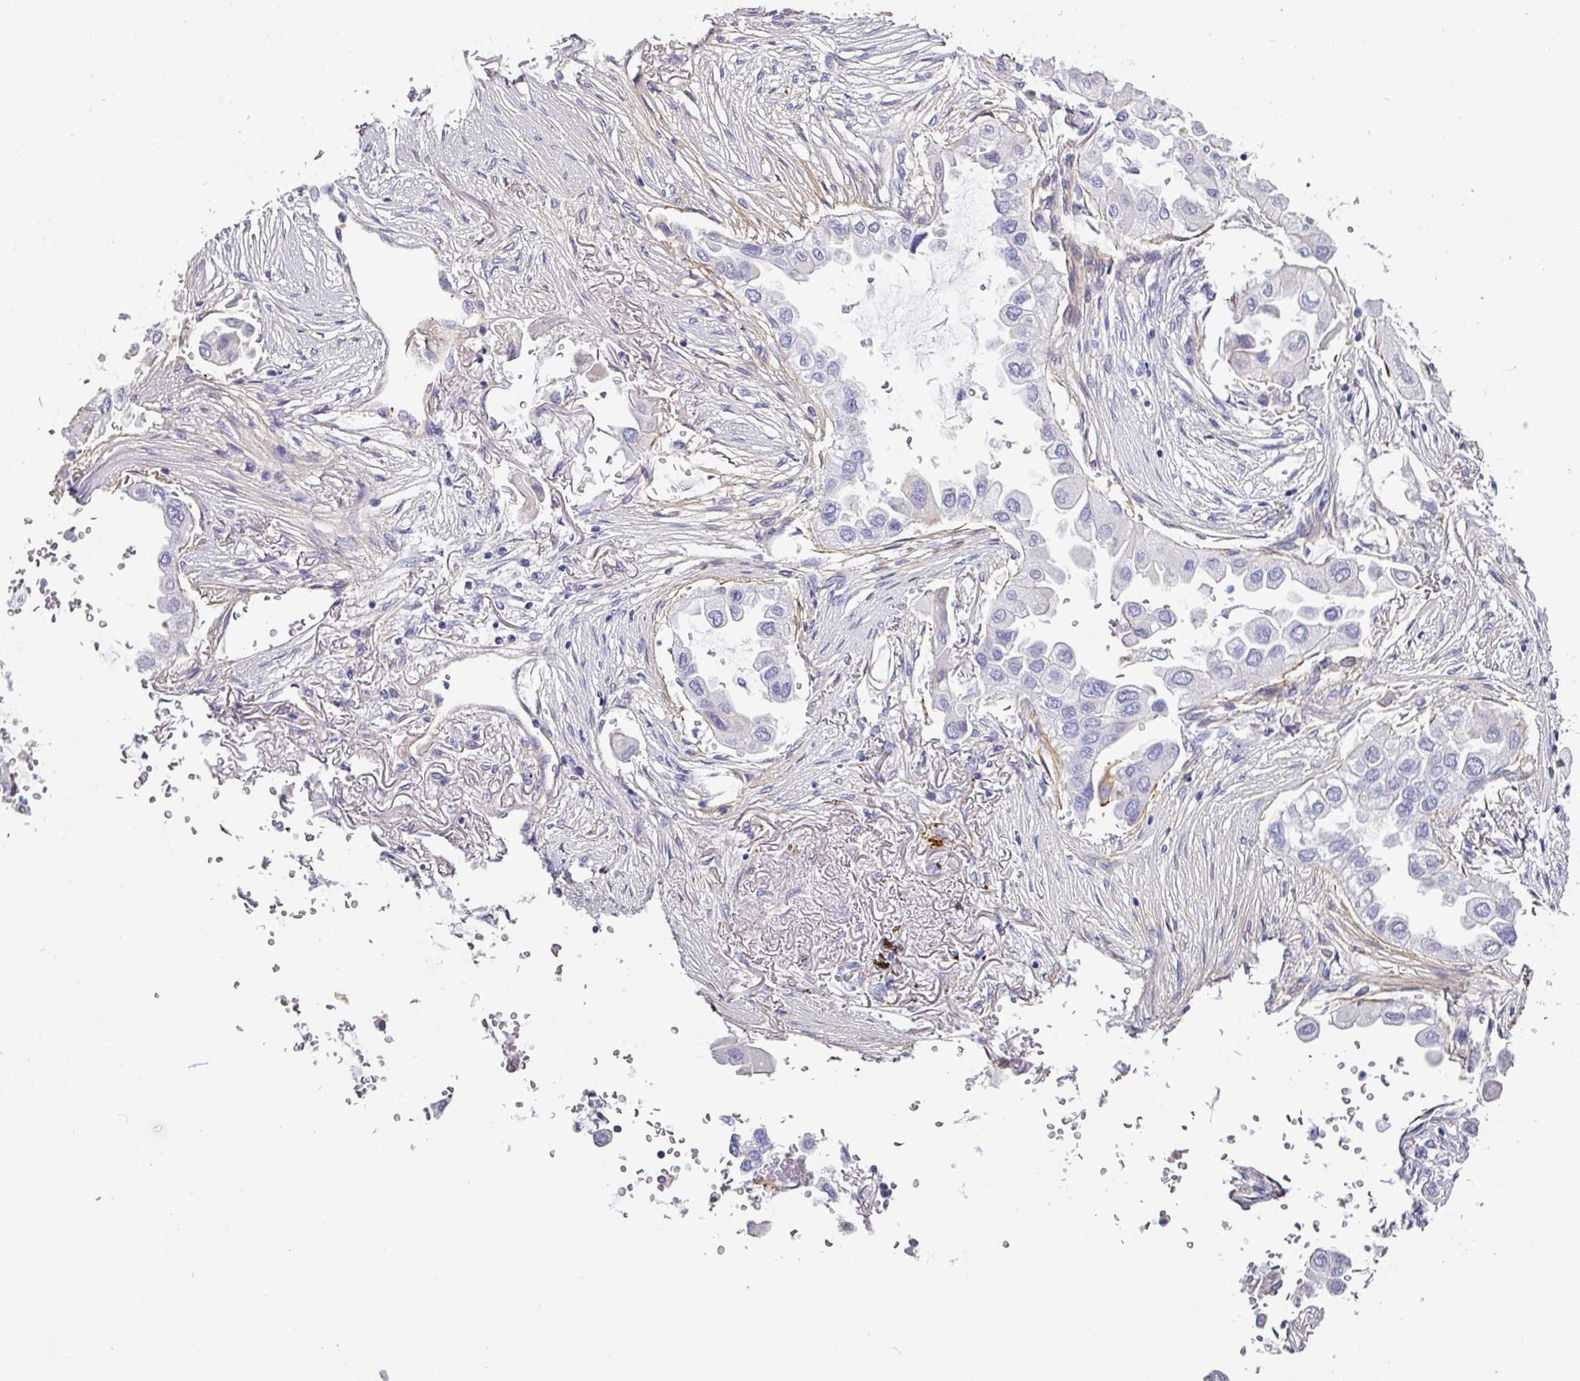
{"staining": {"intensity": "negative", "quantity": "none", "location": "none"}, "tissue": "lung cancer", "cell_type": "Tumor cells", "image_type": "cancer", "snomed": [{"axis": "morphology", "description": "Adenocarcinoma, NOS"}, {"axis": "topography", "description": "Lung"}], "caption": "Immunohistochemistry (IHC) photomicrograph of neoplastic tissue: human lung cancer stained with DAB (3,3'-diaminobenzidine) reveals no significant protein expression in tumor cells.", "gene": "ANKRD29", "patient": {"sex": "female", "age": 76}}